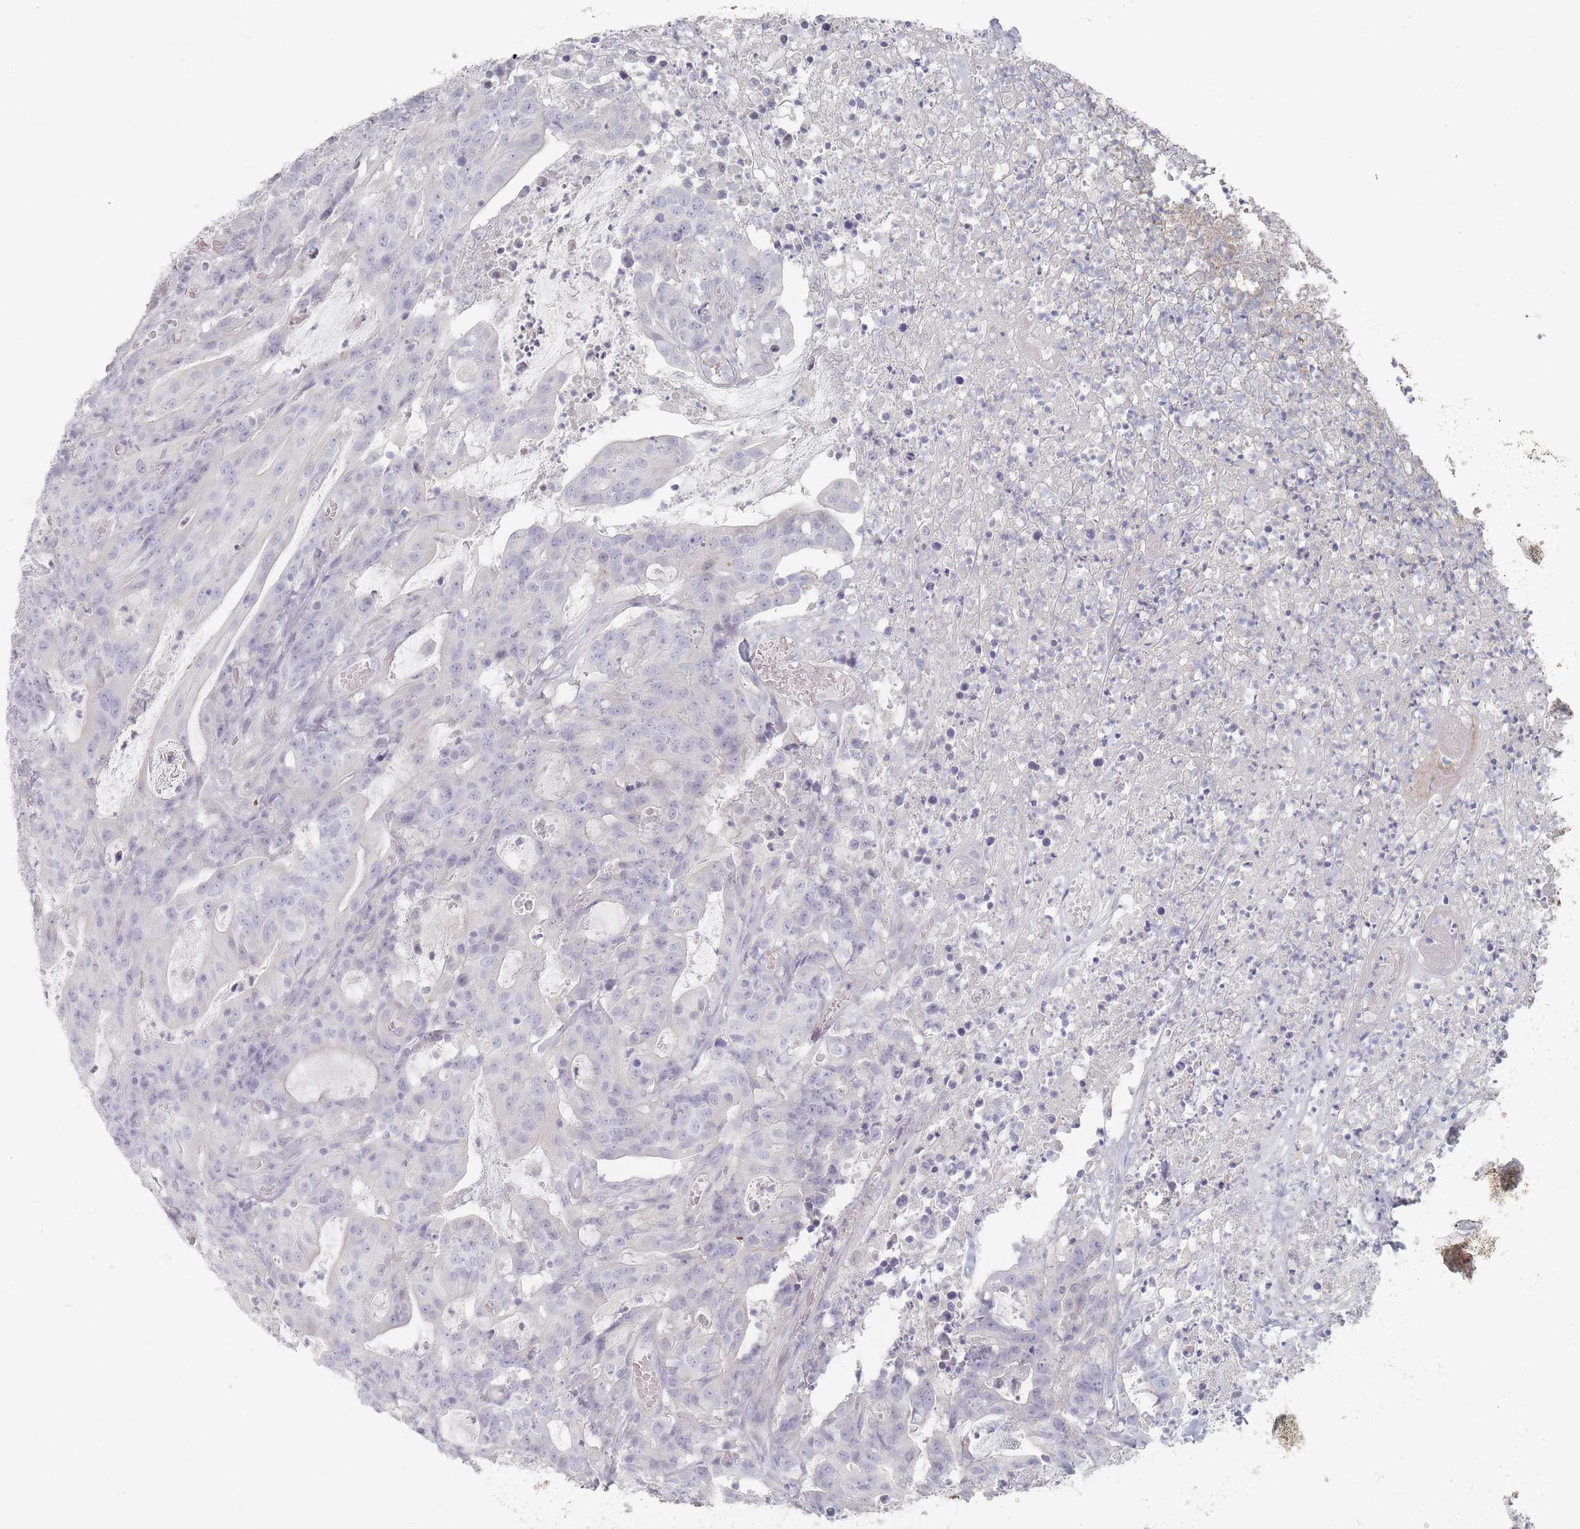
{"staining": {"intensity": "negative", "quantity": "none", "location": "none"}, "tissue": "colorectal cancer", "cell_type": "Tumor cells", "image_type": "cancer", "snomed": [{"axis": "morphology", "description": "Adenocarcinoma, NOS"}, {"axis": "topography", "description": "Colon"}], "caption": "The immunohistochemistry (IHC) photomicrograph has no significant staining in tumor cells of colorectal cancer tissue. (Brightfield microscopy of DAB (3,3'-diaminobenzidine) immunohistochemistry at high magnification).", "gene": "CD37", "patient": {"sex": "male", "age": 83}}